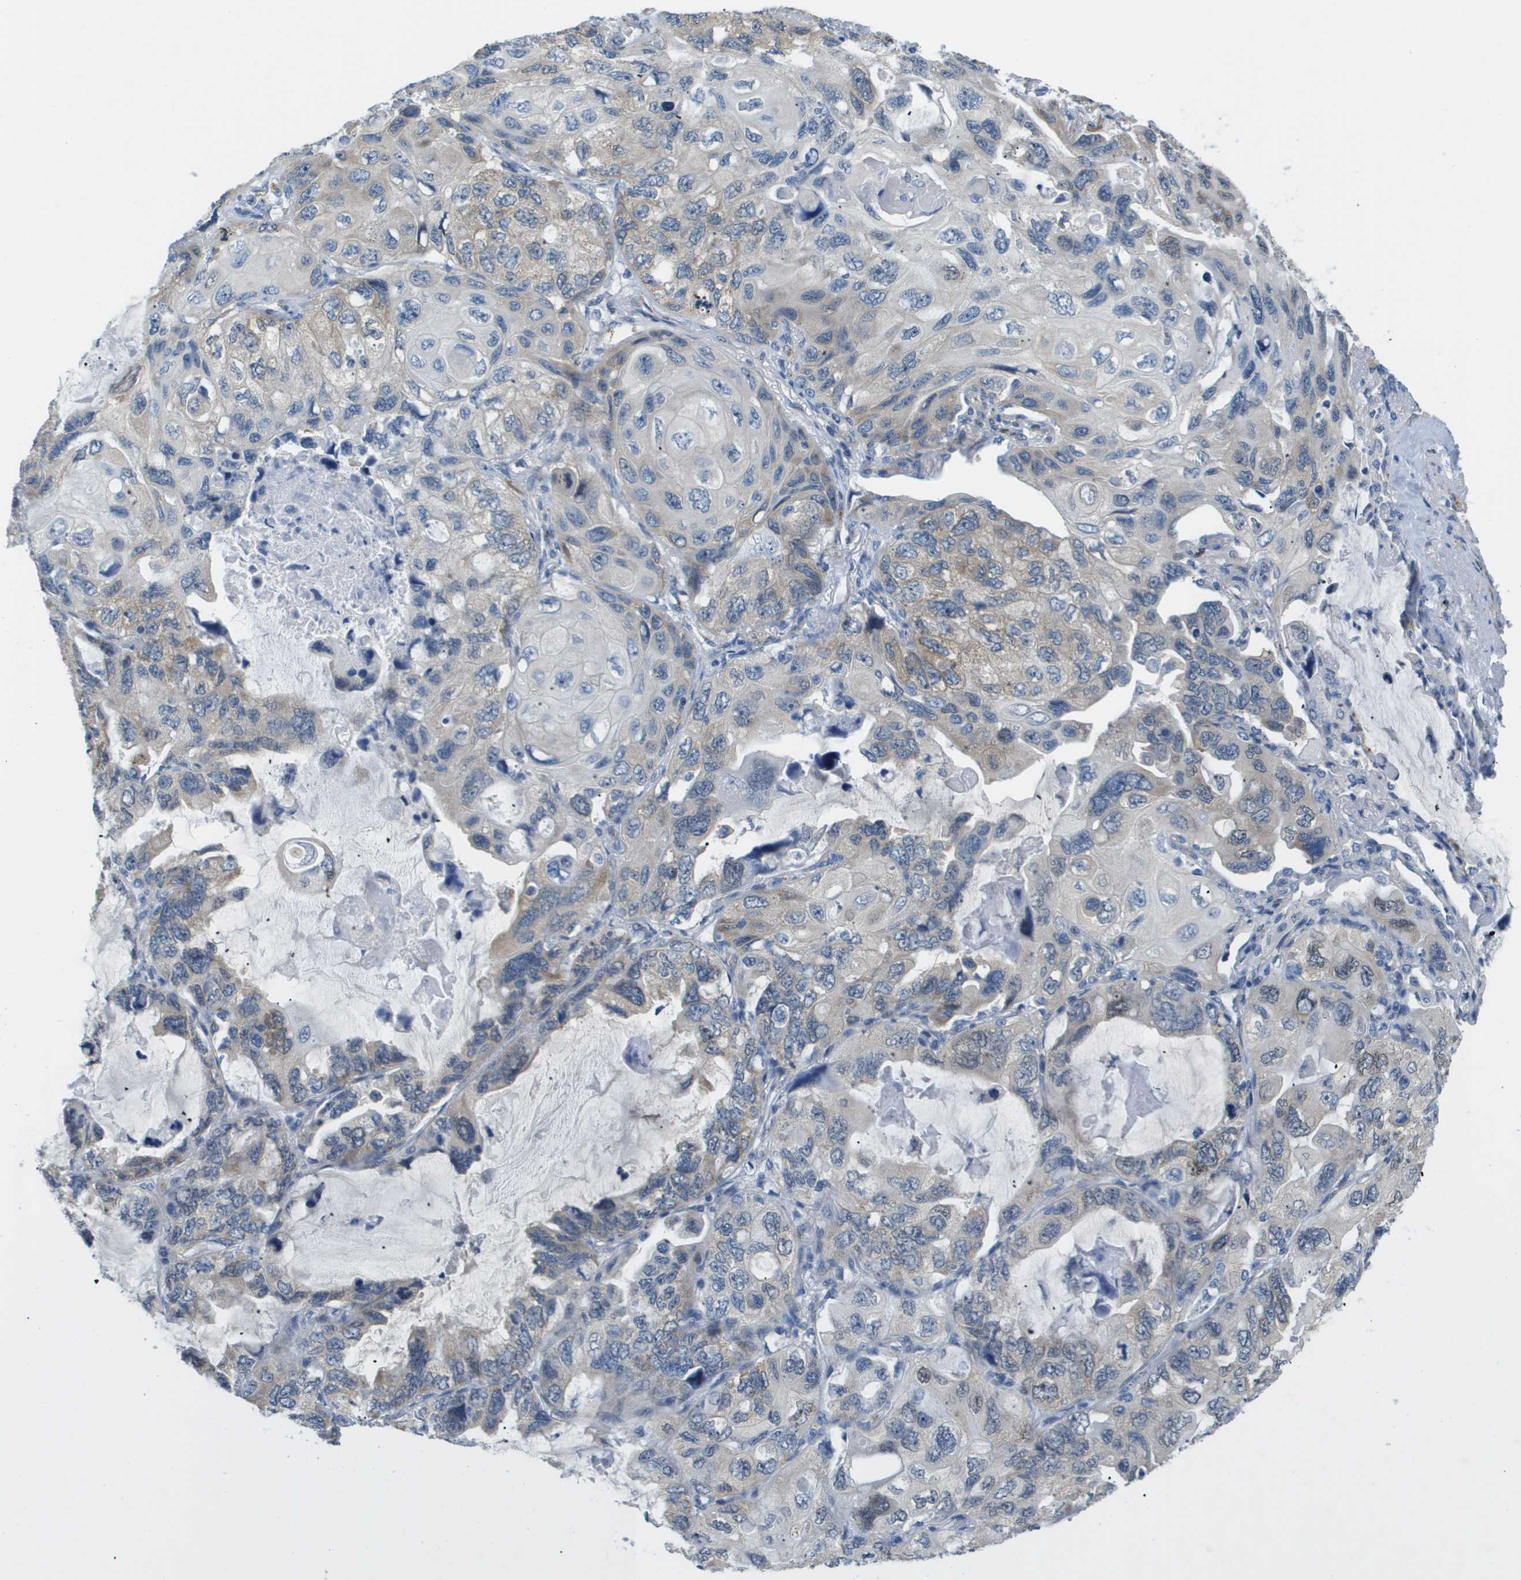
{"staining": {"intensity": "moderate", "quantity": "<25%", "location": "cytoplasmic/membranous"}, "tissue": "lung cancer", "cell_type": "Tumor cells", "image_type": "cancer", "snomed": [{"axis": "morphology", "description": "Squamous cell carcinoma, NOS"}, {"axis": "topography", "description": "Lung"}], "caption": "Lung cancer (squamous cell carcinoma) stained for a protein demonstrates moderate cytoplasmic/membranous positivity in tumor cells. (DAB IHC with brightfield microscopy, high magnification).", "gene": "OTUD5", "patient": {"sex": "female", "age": 73}}